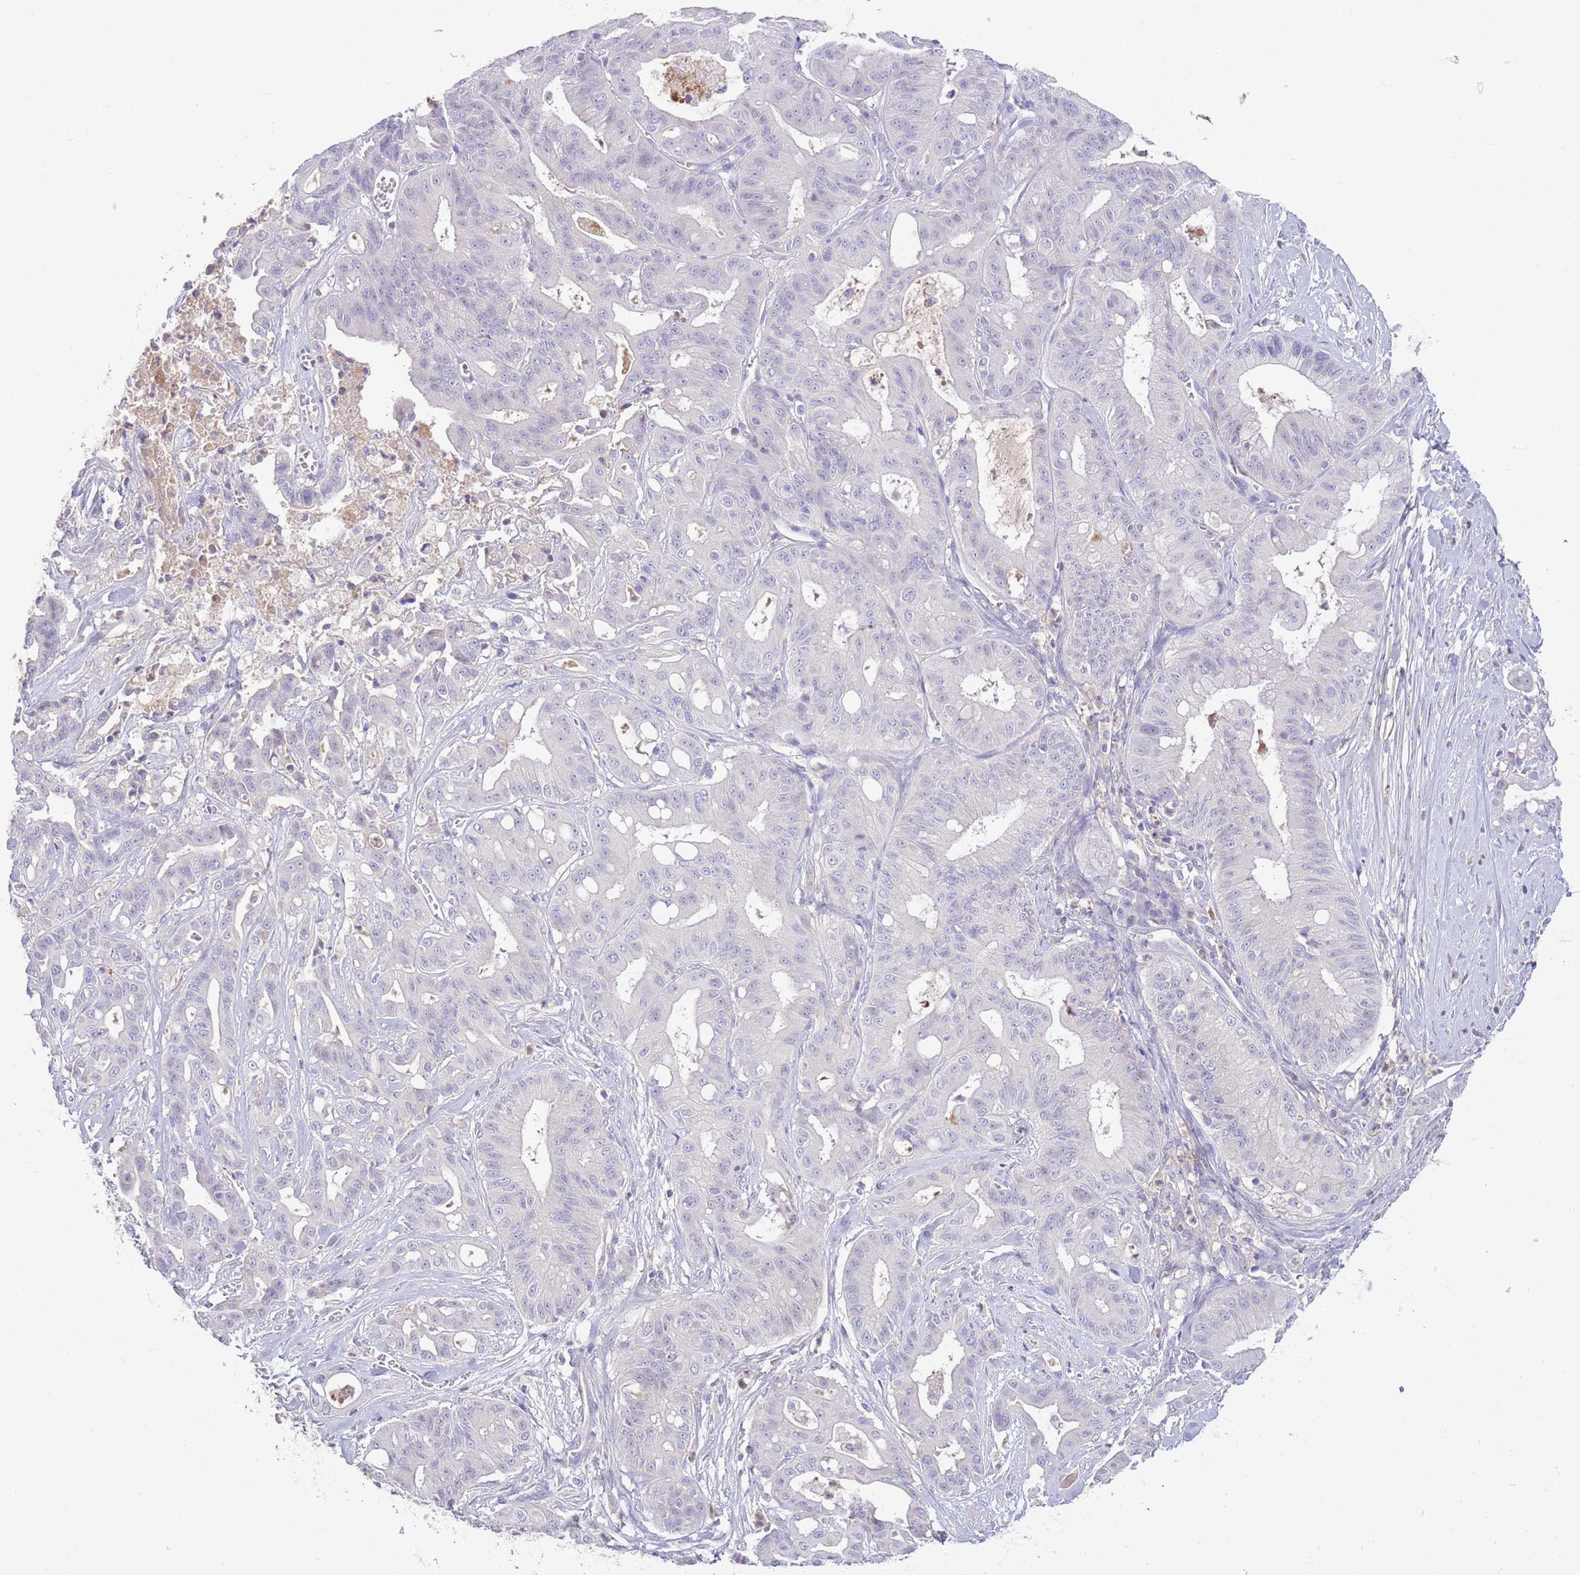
{"staining": {"intensity": "negative", "quantity": "none", "location": "none"}, "tissue": "ovarian cancer", "cell_type": "Tumor cells", "image_type": "cancer", "snomed": [{"axis": "morphology", "description": "Cystadenocarcinoma, mucinous, NOS"}, {"axis": "topography", "description": "Ovary"}], "caption": "This is an immunohistochemistry (IHC) histopathology image of ovarian mucinous cystadenocarcinoma. There is no expression in tumor cells.", "gene": "IGFL4", "patient": {"sex": "female", "age": 70}}